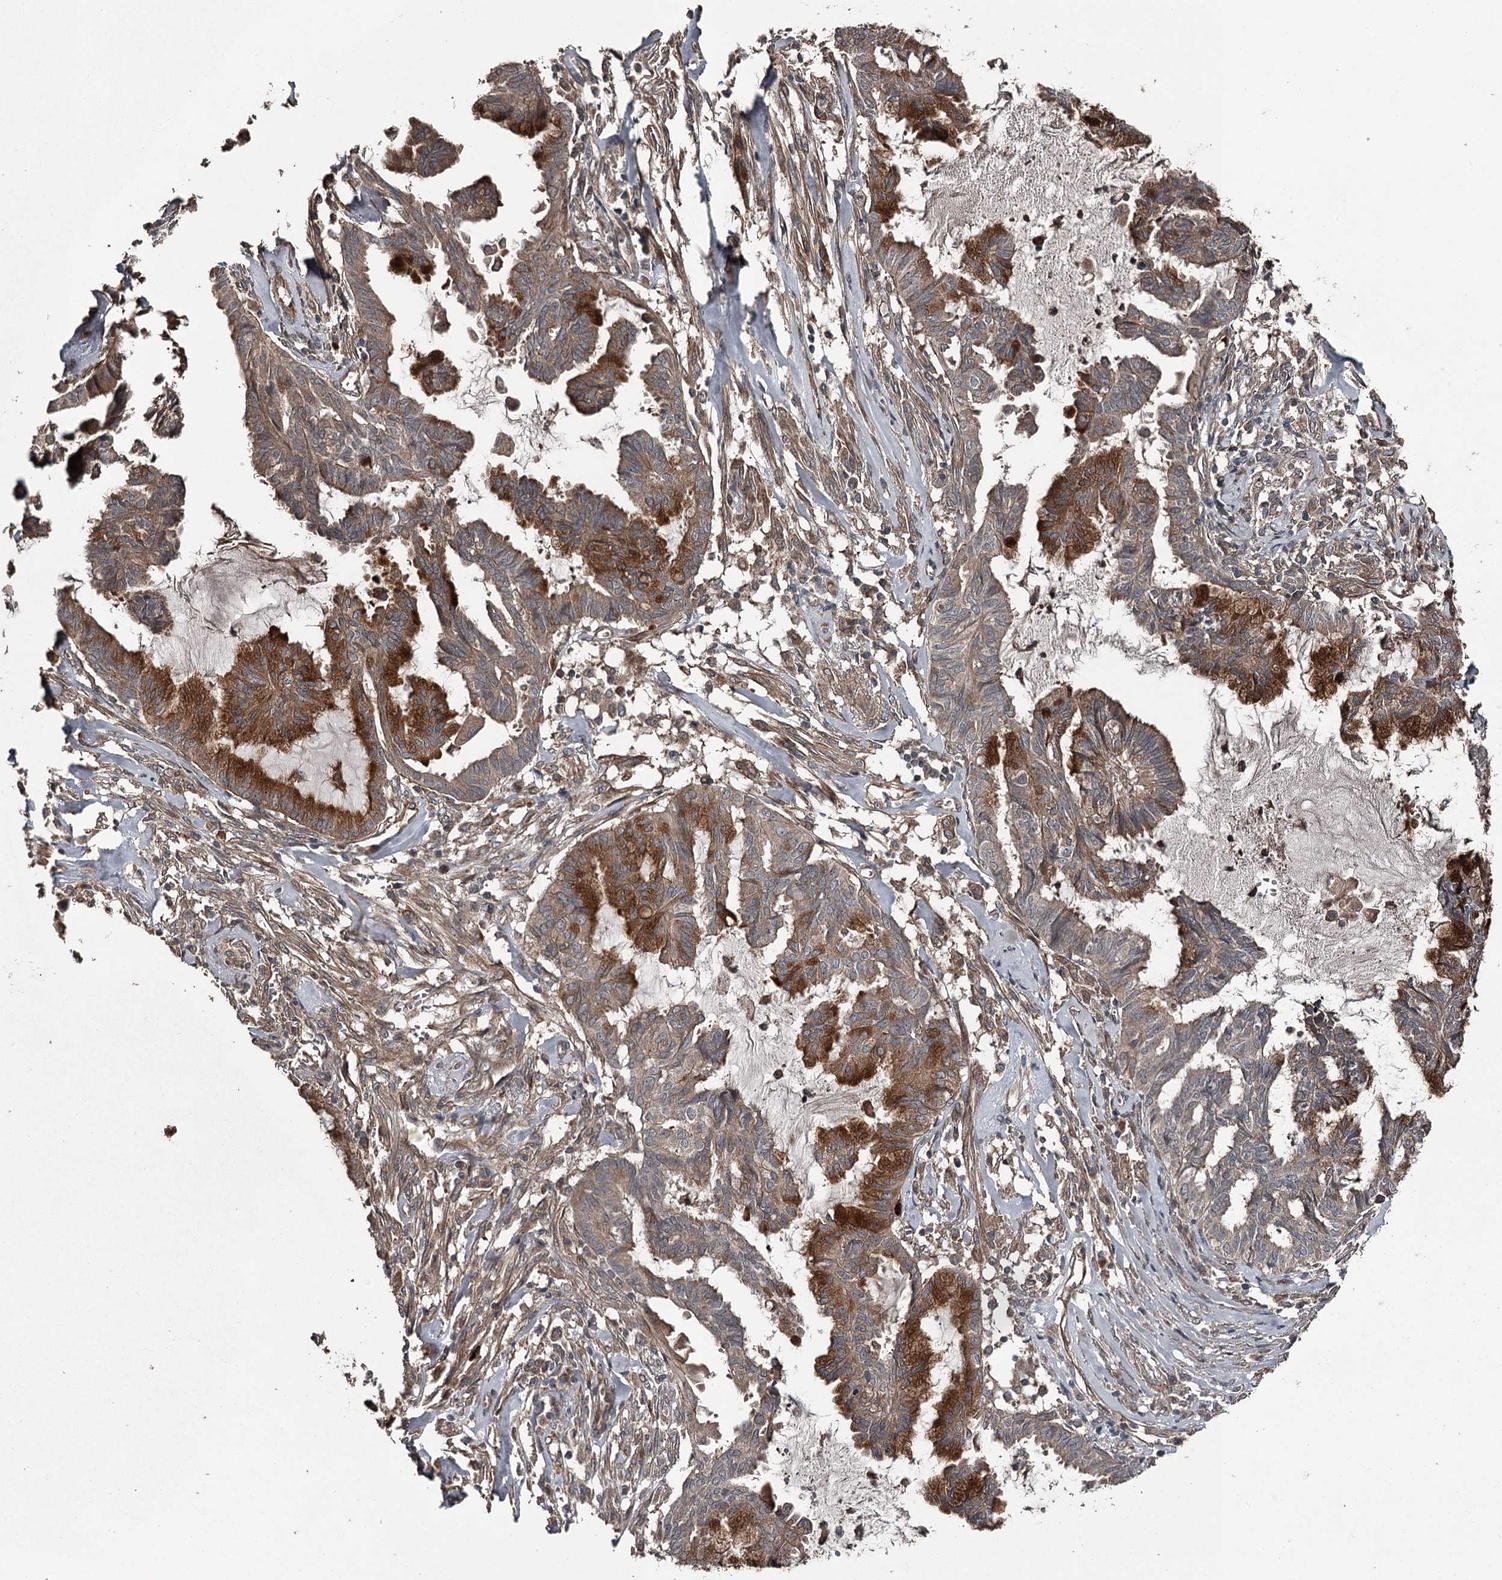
{"staining": {"intensity": "strong", "quantity": "25%-75%", "location": "cytoplasmic/membranous"}, "tissue": "endometrial cancer", "cell_type": "Tumor cells", "image_type": "cancer", "snomed": [{"axis": "morphology", "description": "Adenocarcinoma, NOS"}, {"axis": "topography", "description": "Endometrium"}], "caption": "There is high levels of strong cytoplasmic/membranous expression in tumor cells of adenocarcinoma (endometrial), as demonstrated by immunohistochemical staining (brown color).", "gene": "RAB21", "patient": {"sex": "female", "age": 86}}